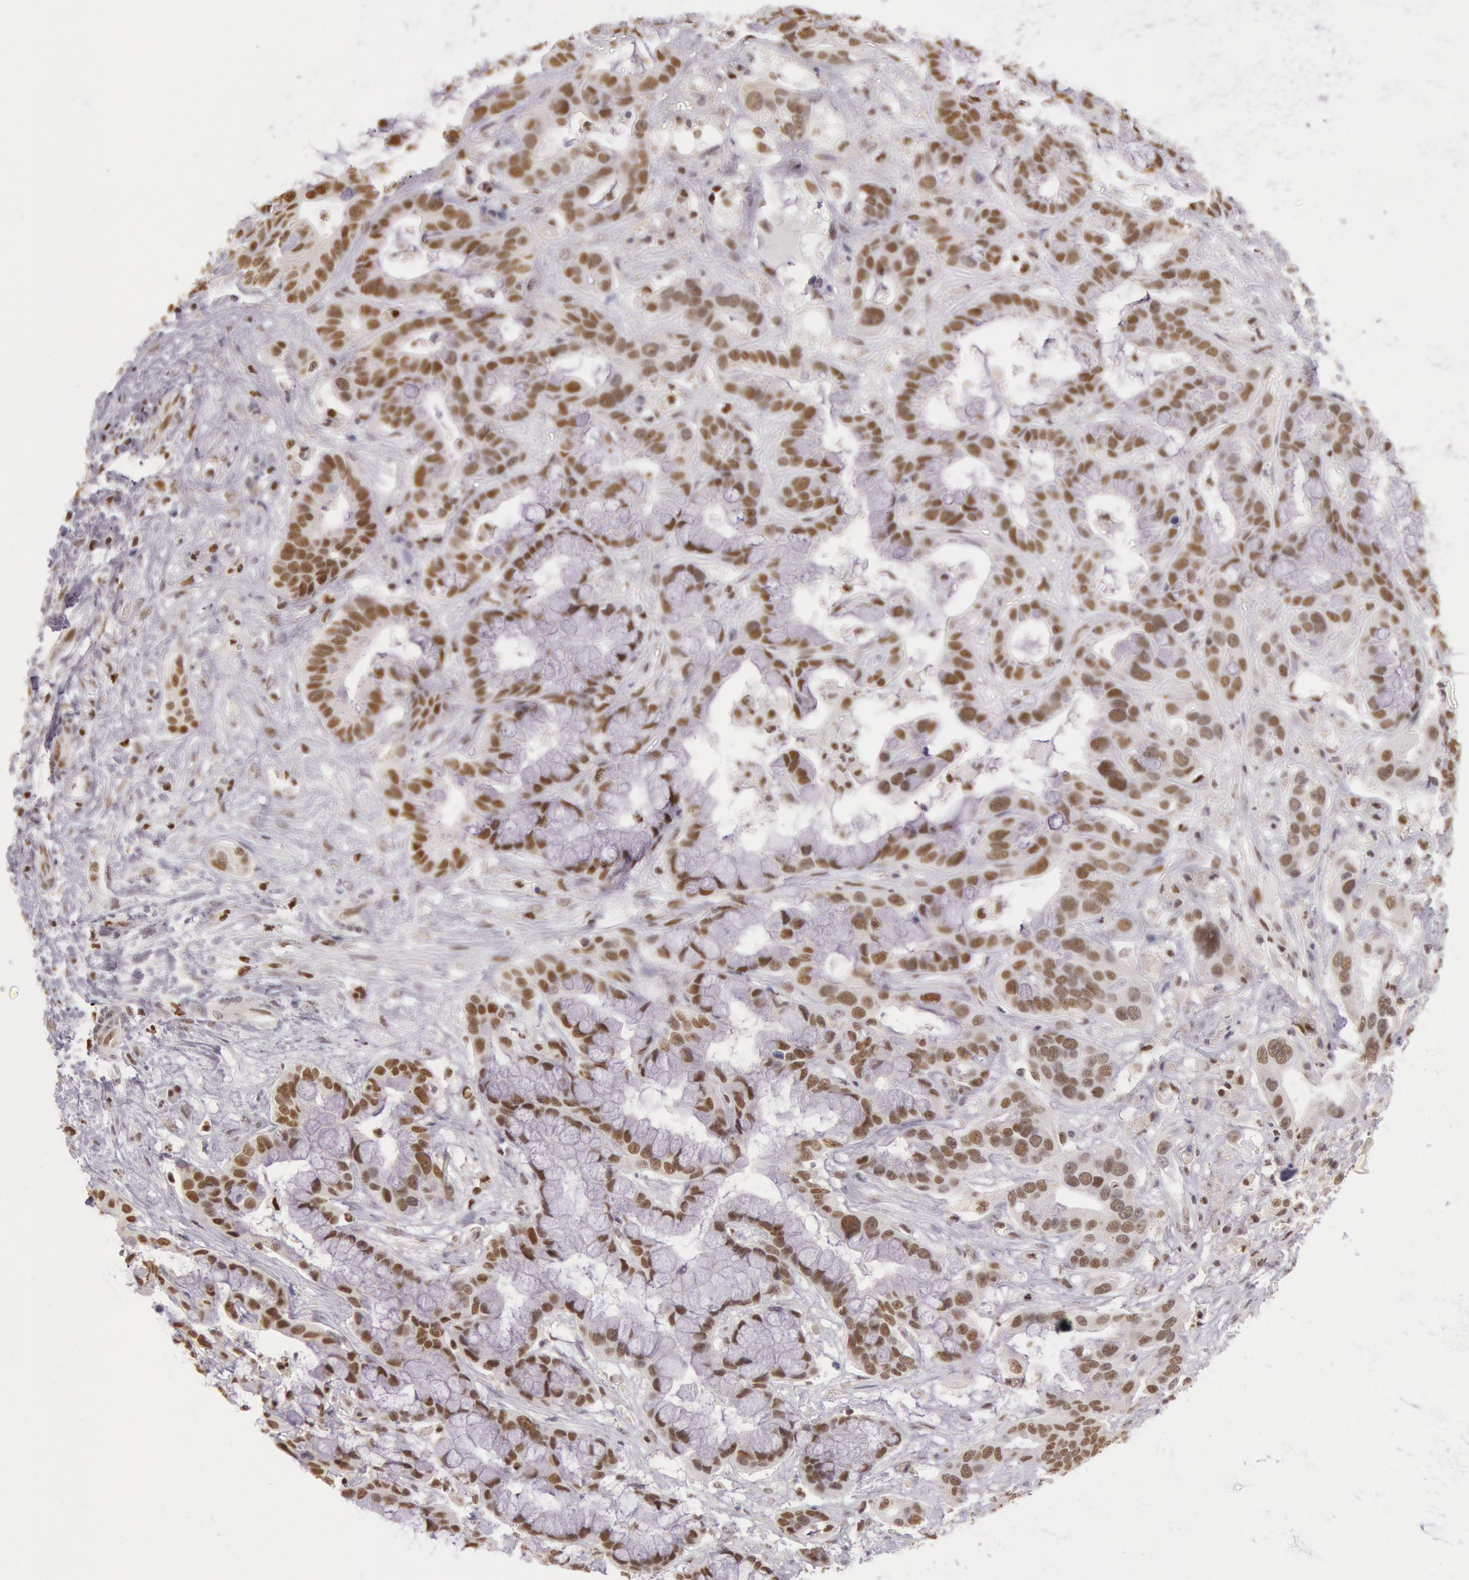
{"staining": {"intensity": "moderate", "quantity": "25%-75%", "location": "nuclear"}, "tissue": "liver cancer", "cell_type": "Tumor cells", "image_type": "cancer", "snomed": [{"axis": "morphology", "description": "Cholangiocarcinoma"}, {"axis": "topography", "description": "Liver"}], "caption": "The immunohistochemical stain labels moderate nuclear staining in tumor cells of liver cancer tissue.", "gene": "ESS2", "patient": {"sex": "female", "age": 65}}